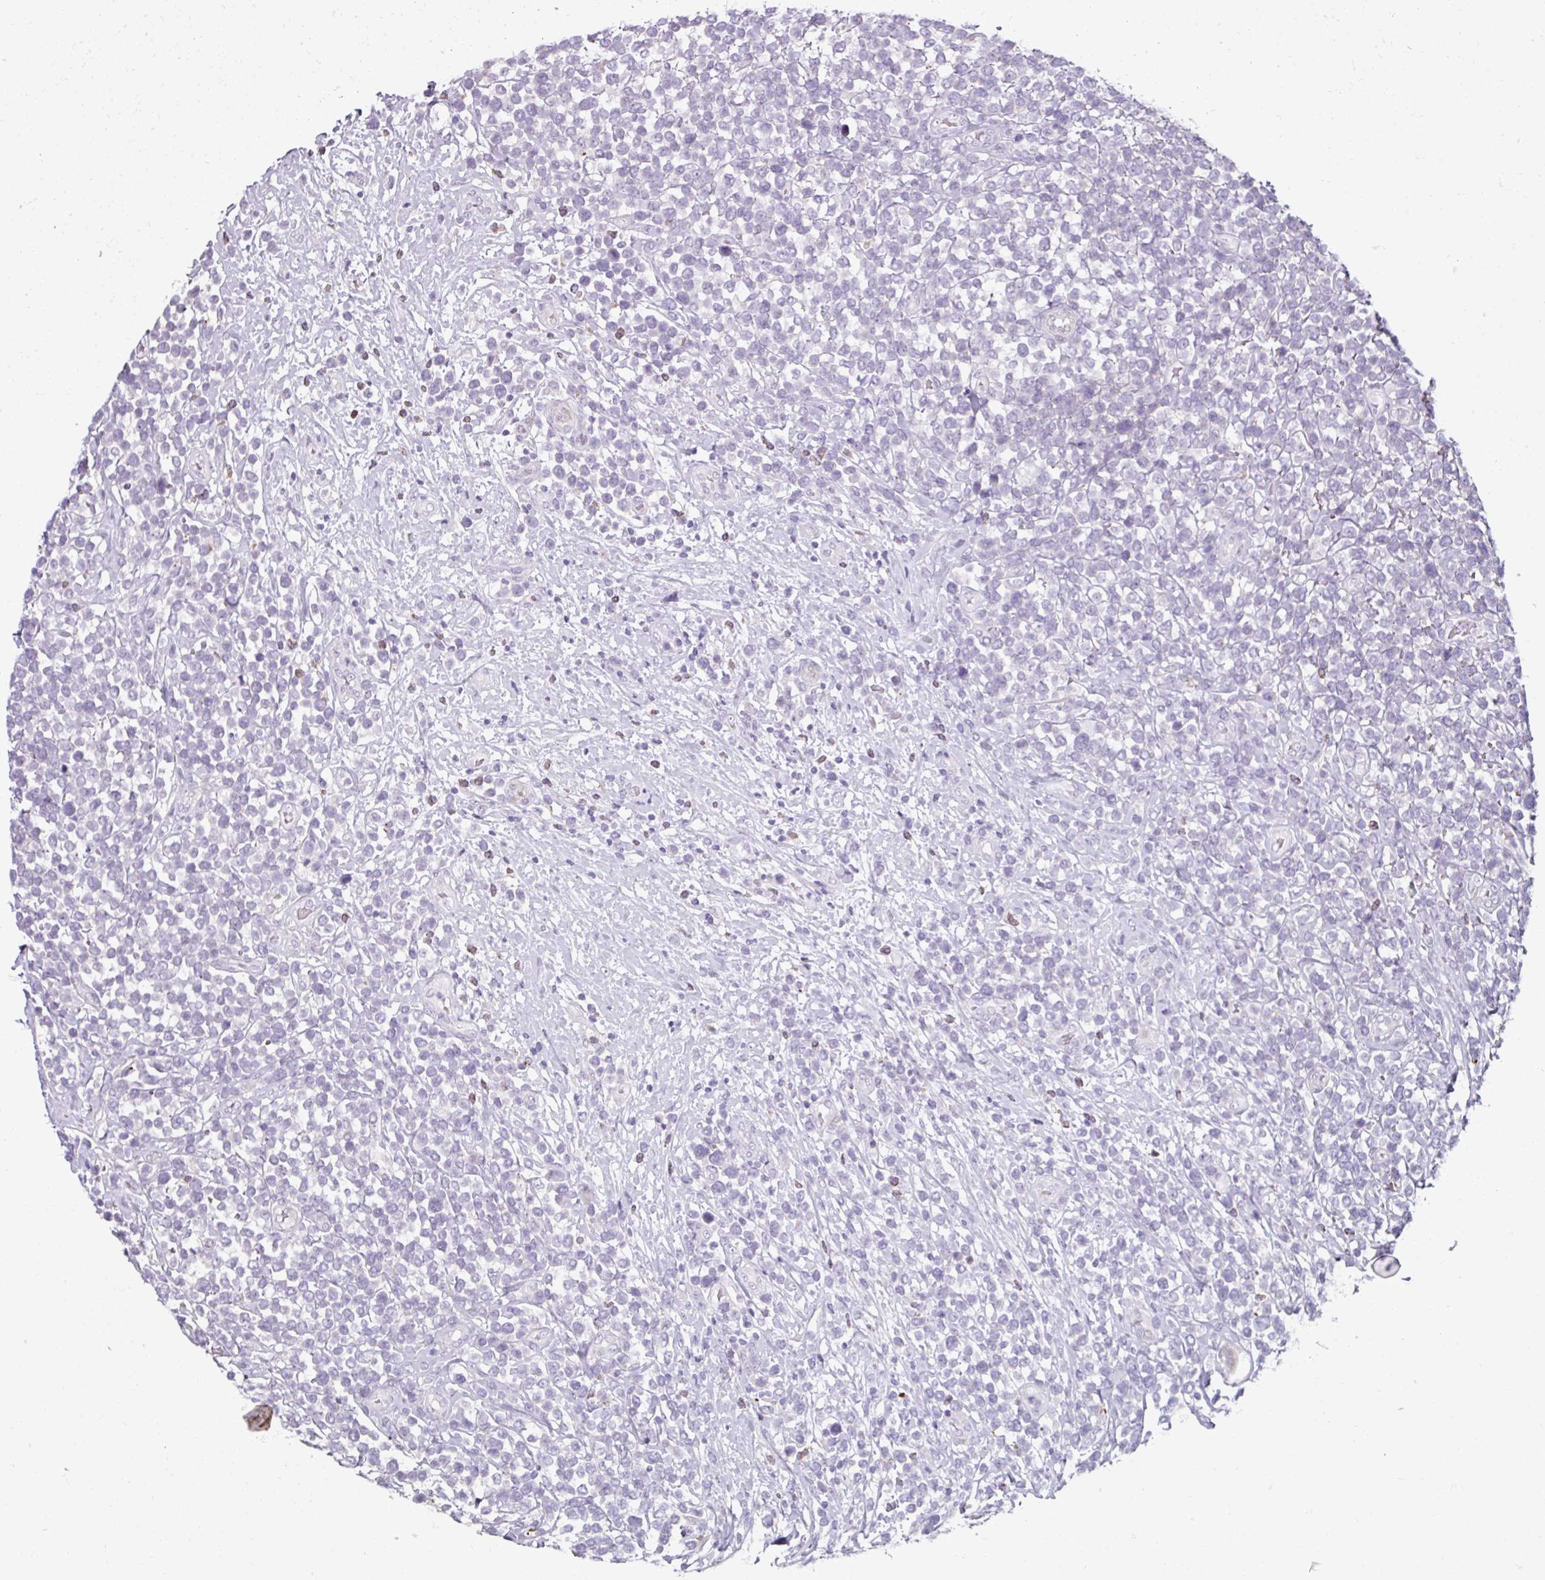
{"staining": {"intensity": "negative", "quantity": "none", "location": "none"}, "tissue": "lymphoma", "cell_type": "Tumor cells", "image_type": "cancer", "snomed": [{"axis": "morphology", "description": "Malignant lymphoma, non-Hodgkin's type, High grade"}, {"axis": "topography", "description": "Soft tissue"}], "caption": "This is an immunohistochemistry image of human lymphoma. There is no expression in tumor cells.", "gene": "FHAD1", "patient": {"sex": "female", "age": 56}}